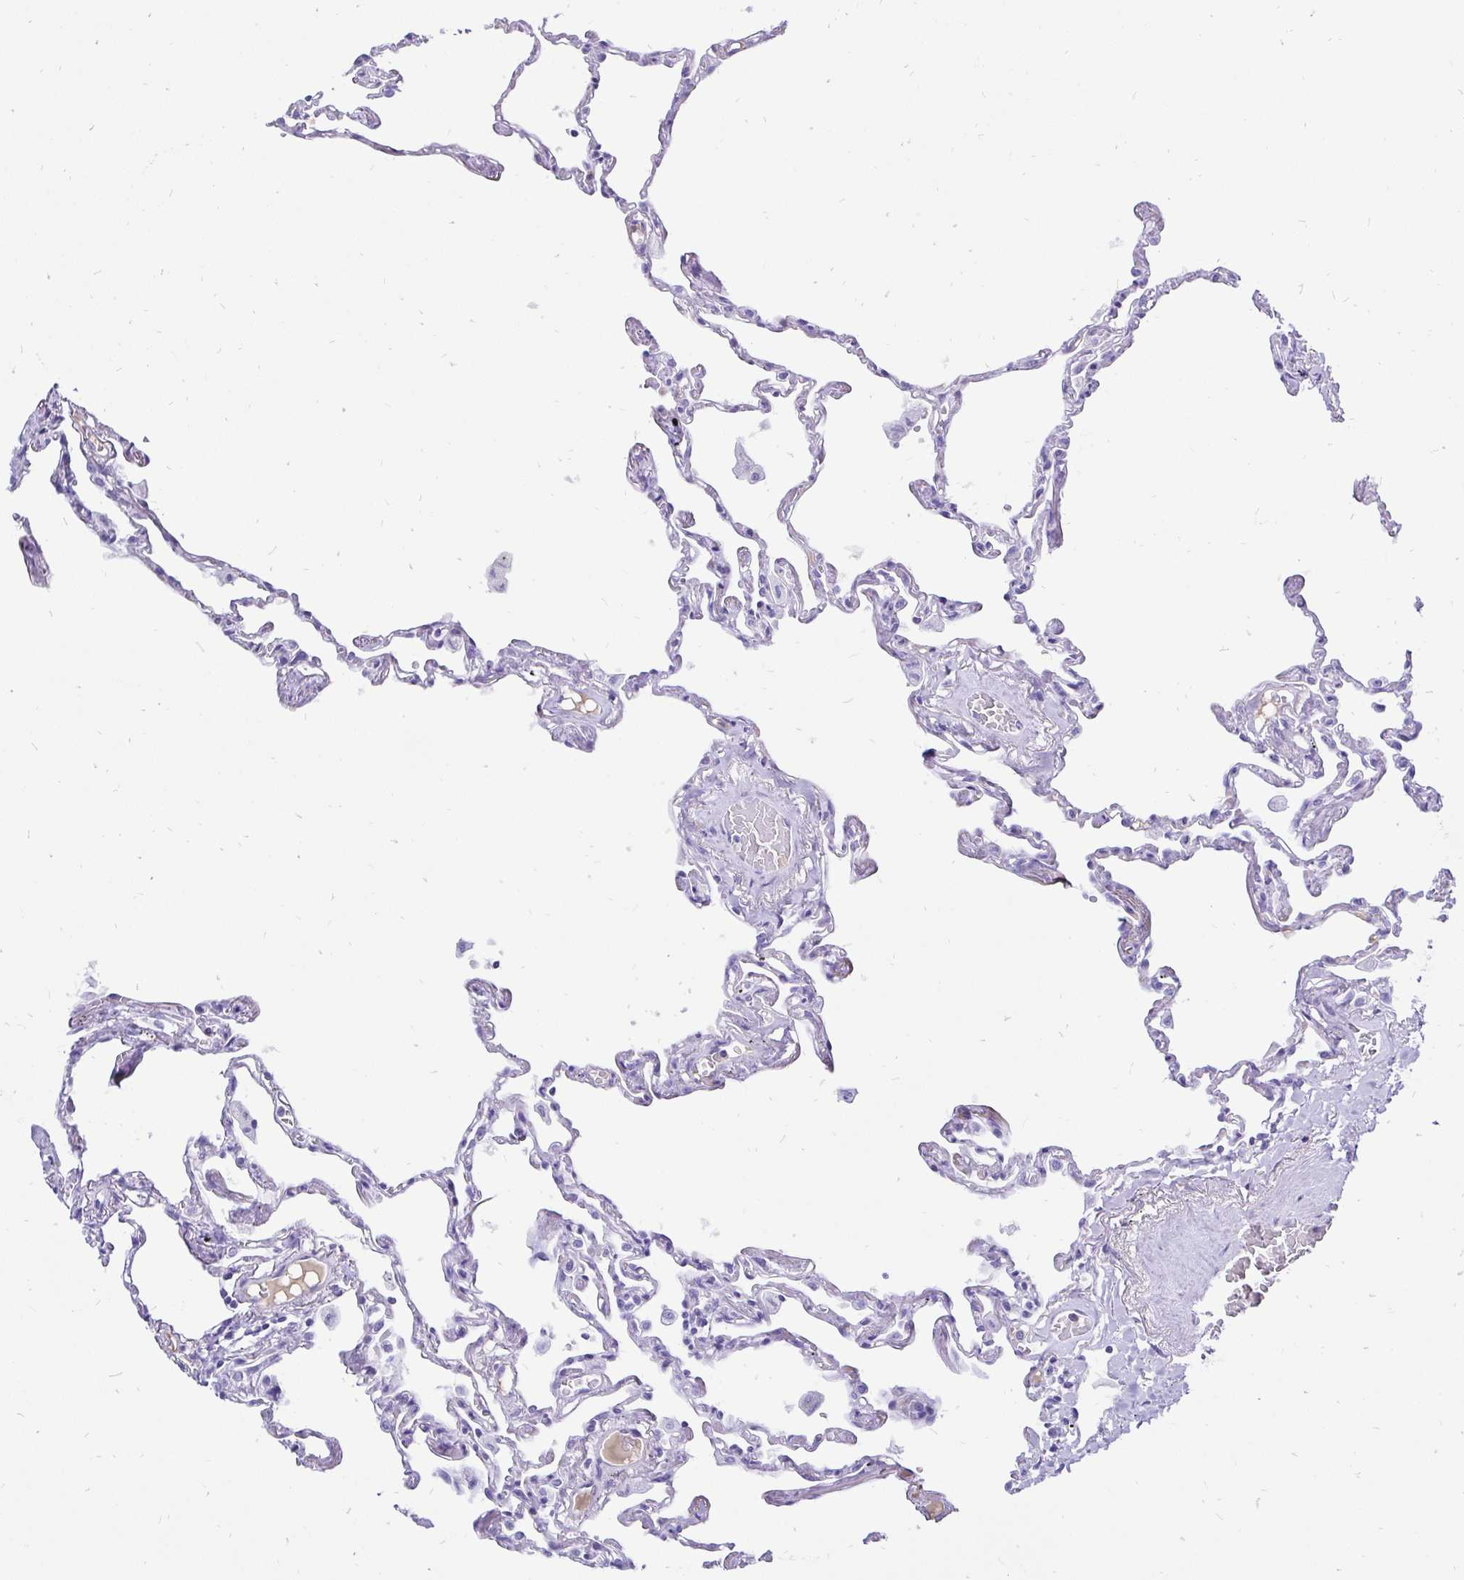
{"staining": {"intensity": "negative", "quantity": "none", "location": "none"}, "tissue": "lung", "cell_type": "Alveolar cells", "image_type": "normal", "snomed": [{"axis": "morphology", "description": "Normal tissue, NOS"}, {"axis": "topography", "description": "Lung"}], "caption": "Alveolar cells are negative for protein expression in benign human lung. (DAB IHC, high magnification).", "gene": "KRT13", "patient": {"sex": "female", "age": 67}}